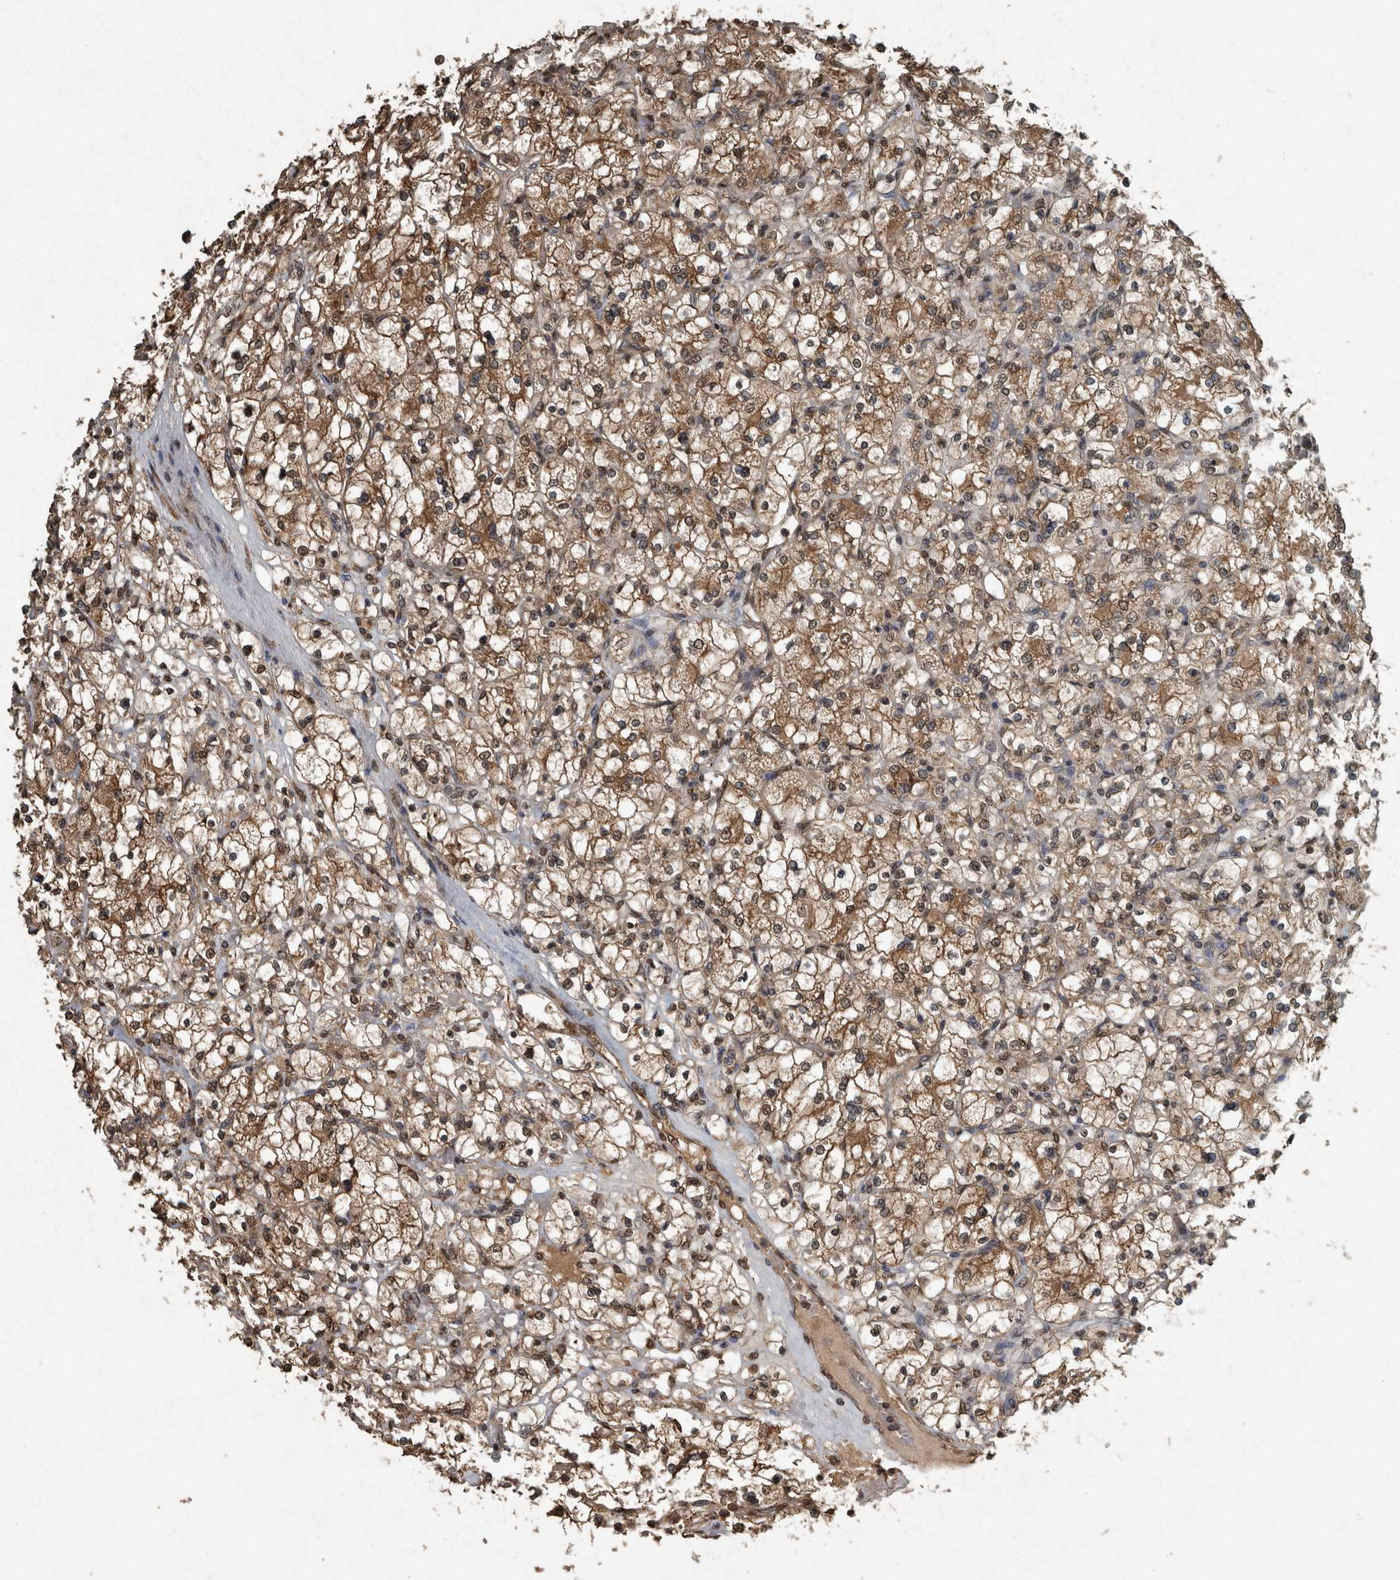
{"staining": {"intensity": "moderate", "quantity": ">75%", "location": "cytoplasmic/membranous,nuclear"}, "tissue": "renal cancer", "cell_type": "Tumor cells", "image_type": "cancer", "snomed": [{"axis": "morphology", "description": "Adenocarcinoma, NOS"}, {"axis": "topography", "description": "Kidney"}], "caption": "The immunohistochemical stain labels moderate cytoplasmic/membranous and nuclear positivity in tumor cells of renal cancer tissue. (DAB IHC with brightfield microscopy, high magnification).", "gene": "ARHGEF12", "patient": {"sex": "female", "age": 83}}